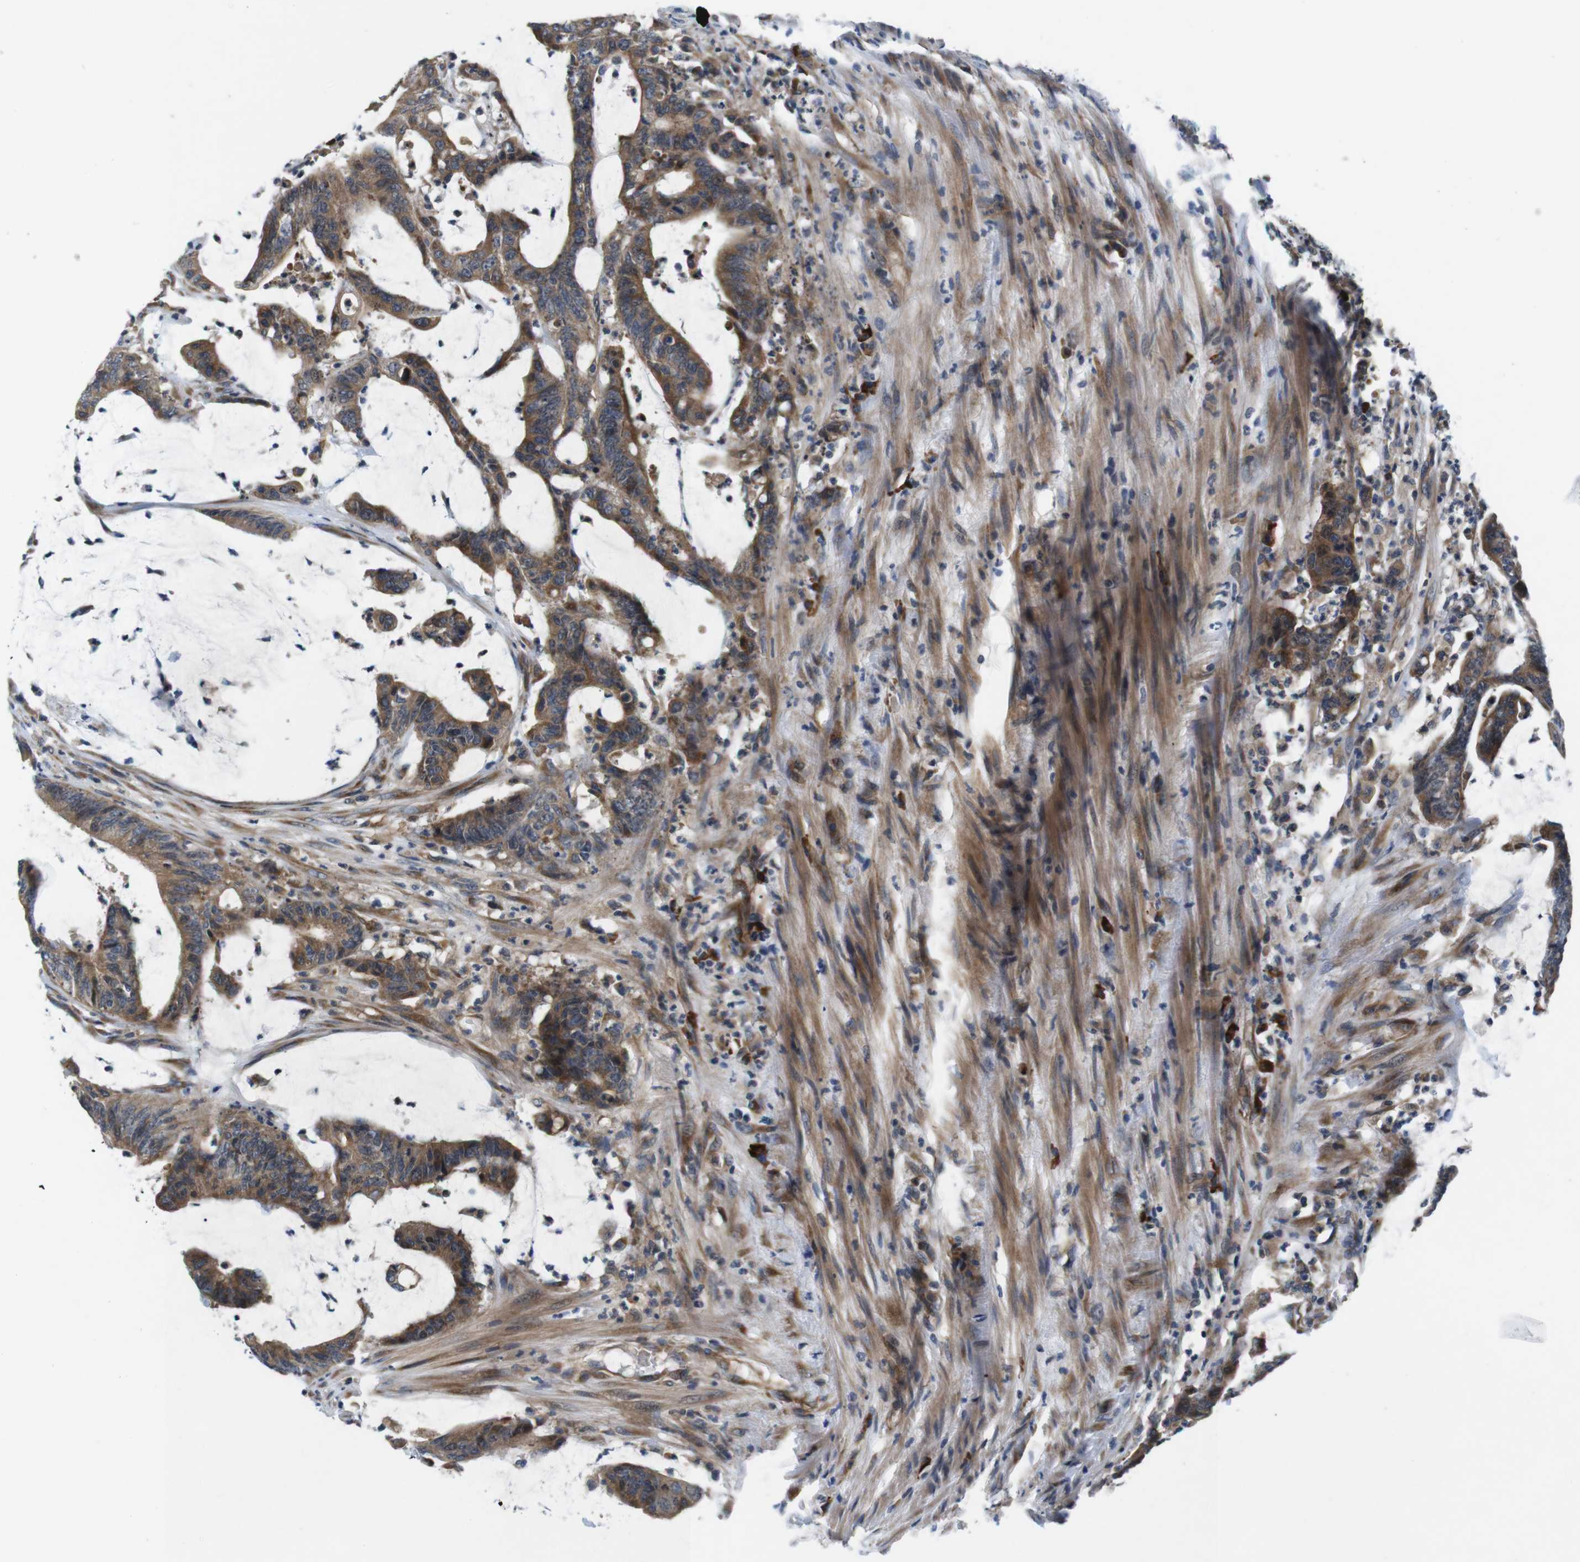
{"staining": {"intensity": "moderate", "quantity": ">75%", "location": "cytoplasmic/membranous"}, "tissue": "colorectal cancer", "cell_type": "Tumor cells", "image_type": "cancer", "snomed": [{"axis": "morphology", "description": "Adenocarcinoma, NOS"}, {"axis": "topography", "description": "Rectum"}], "caption": "High-magnification brightfield microscopy of colorectal cancer stained with DAB (brown) and counterstained with hematoxylin (blue). tumor cells exhibit moderate cytoplasmic/membranous staining is appreciated in approximately>75% of cells.", "gene": "JAK1", "patient": {"sex": "female", "age": 66}}